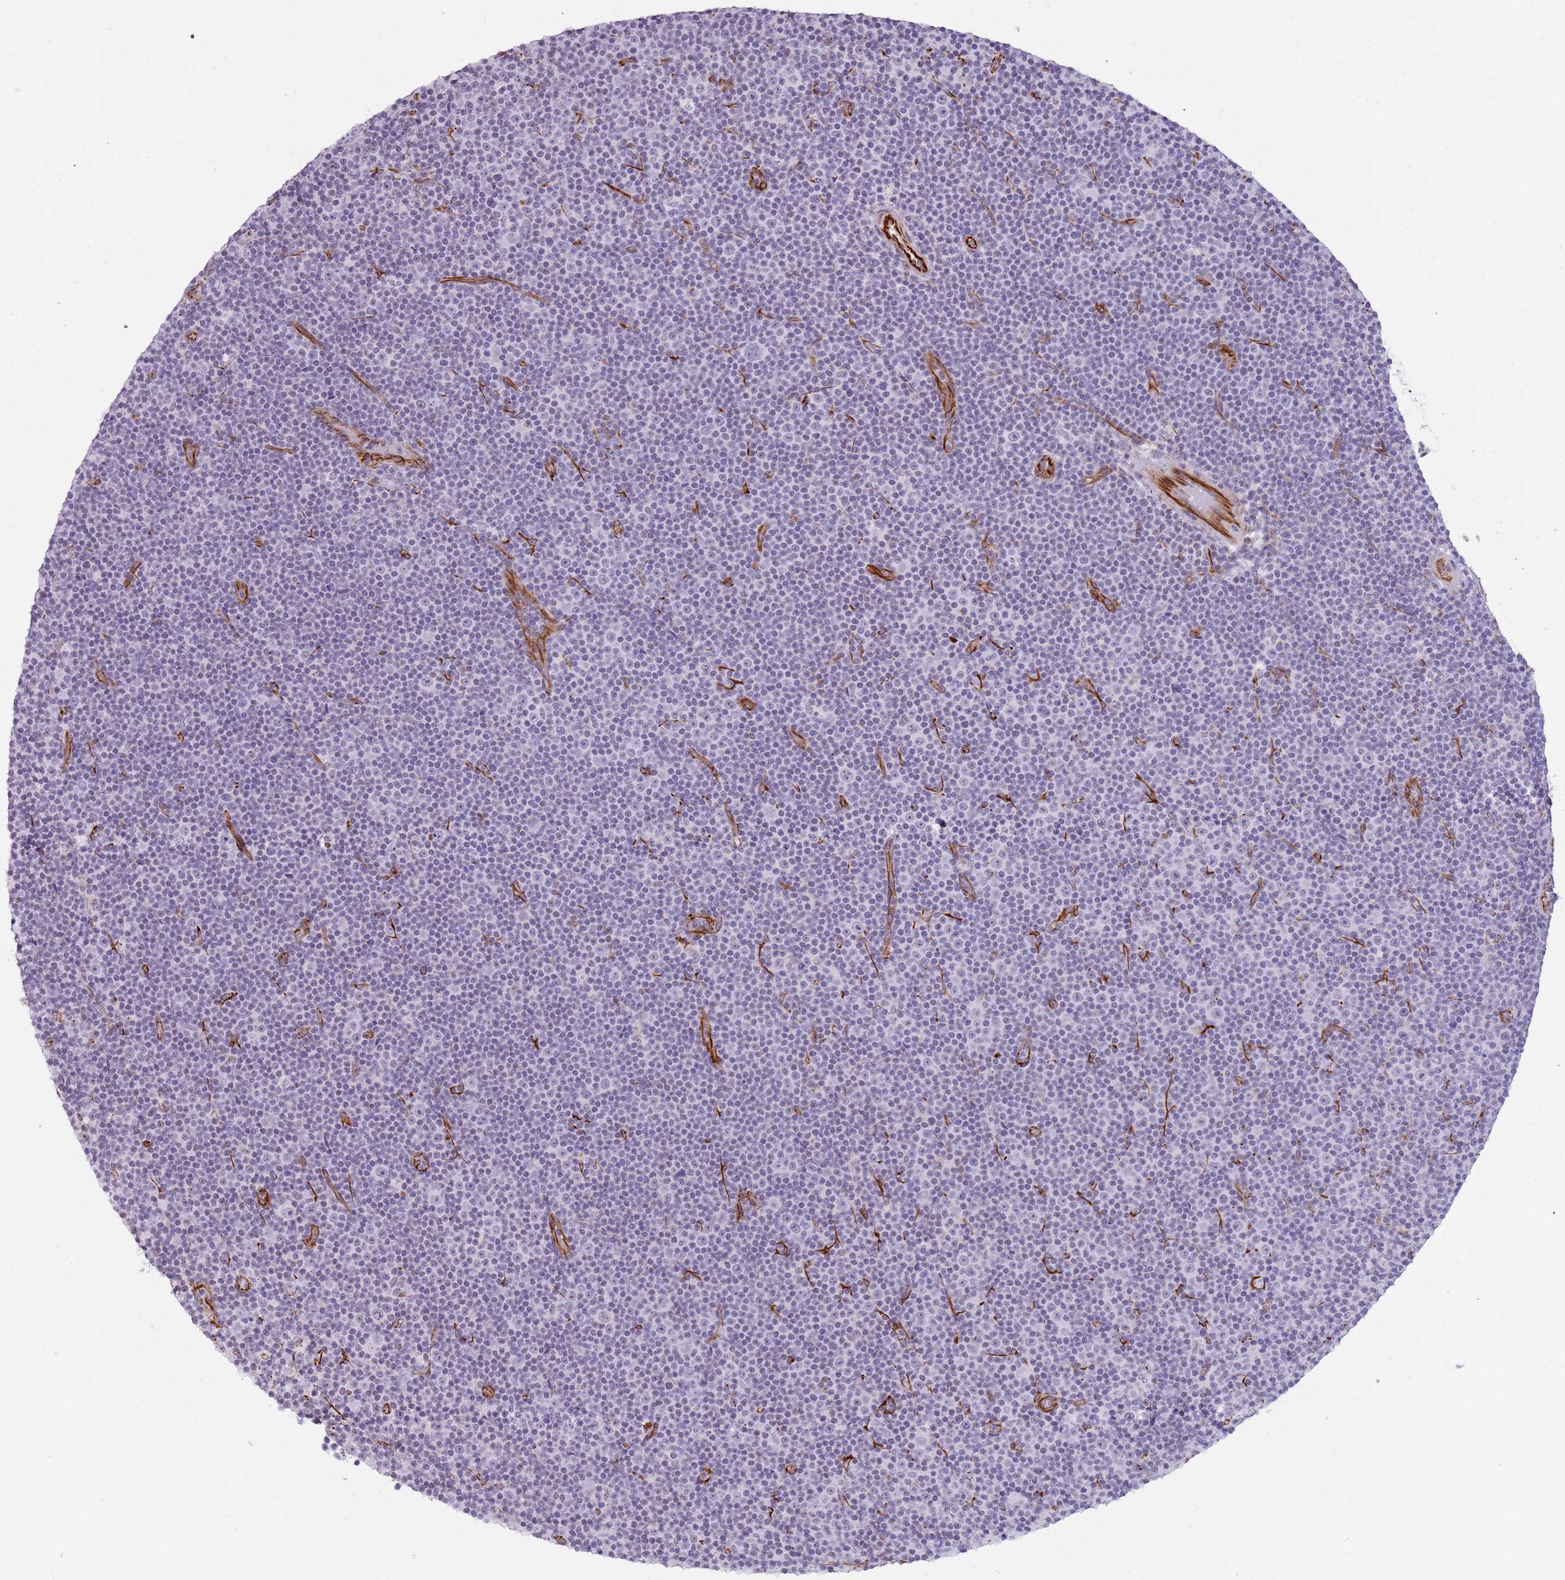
{"staining": {"intensity": "negative", "quantity": "none", "location": "none"}, "tissue": "lymphoma", "cell_type": "Tumor cells", "image_type": "cancer", "snomed": [{"axis": "morphology", "description": "Malignant lymphoma, non-Hodgkin's type, Low grade"}, {"axis": "topography", "description": "Lymph node"}], "caption": "High power microscopy histopathology image of an IHC histopathology image of malignant lymphoma, non-Hodgkin's type (low-grade), revealing no significant positivity in tumor cells.", "gene": "NBPF3", "patient": {"sex": "female", "age": 67}}